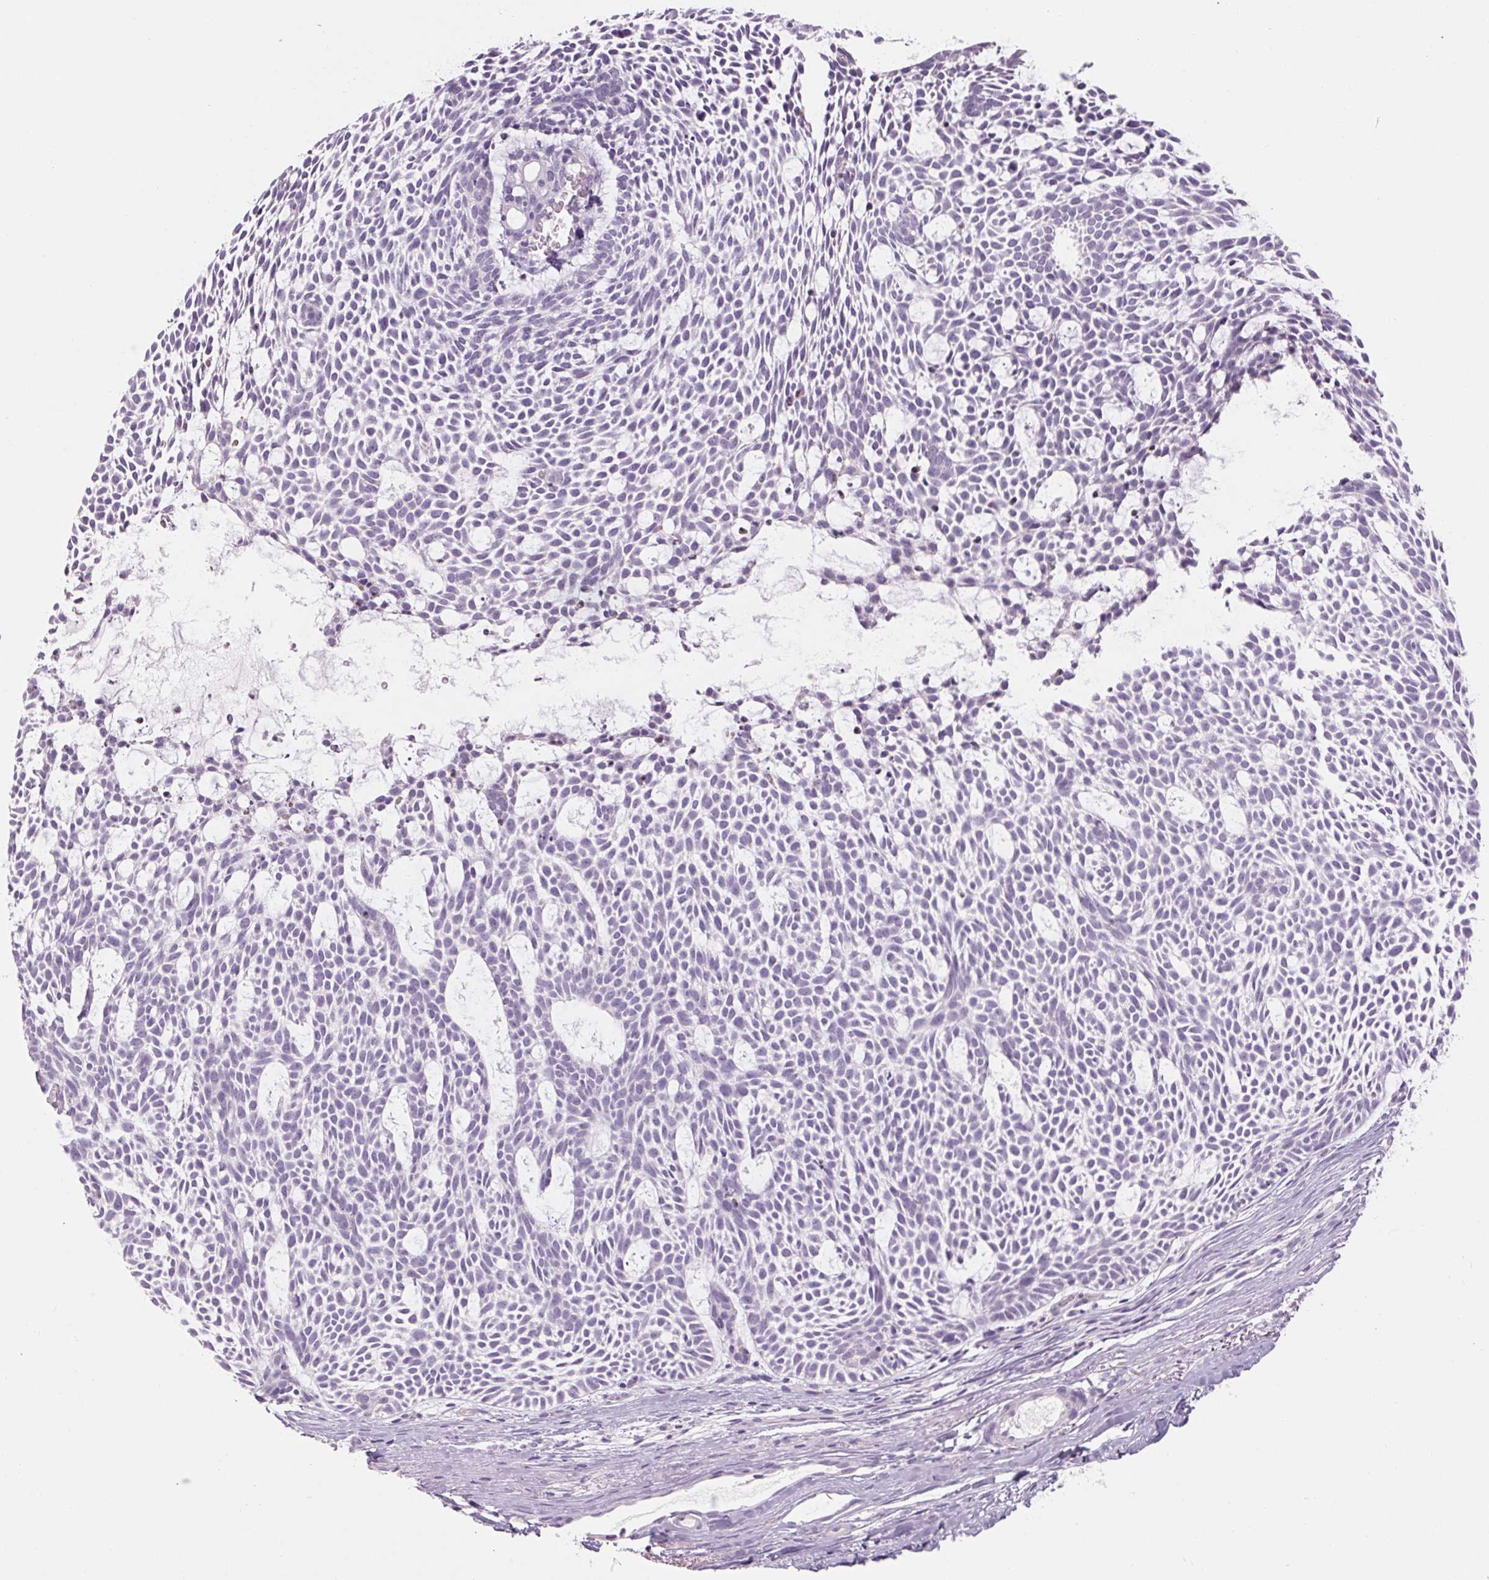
{"staining": {"intensity": "negative", "quantity": "none", "location": "none"}, "tissue": "skin cancer", "cell_type": "Tumor cells", "image_type": "cancer", "snomed": [{"axis": "morphology", "description": "Basal cell carcinoma"}, {"axis": "topography", "description": "Skin"}], "caption": "IHC histopathology image of human skin cancer (basal cell carcinoma) stained for a protein (brown), which demonstrates no expression in tumor cells.", "gene": "RPTN", "patient": {"sex": "male", "age": 83}}